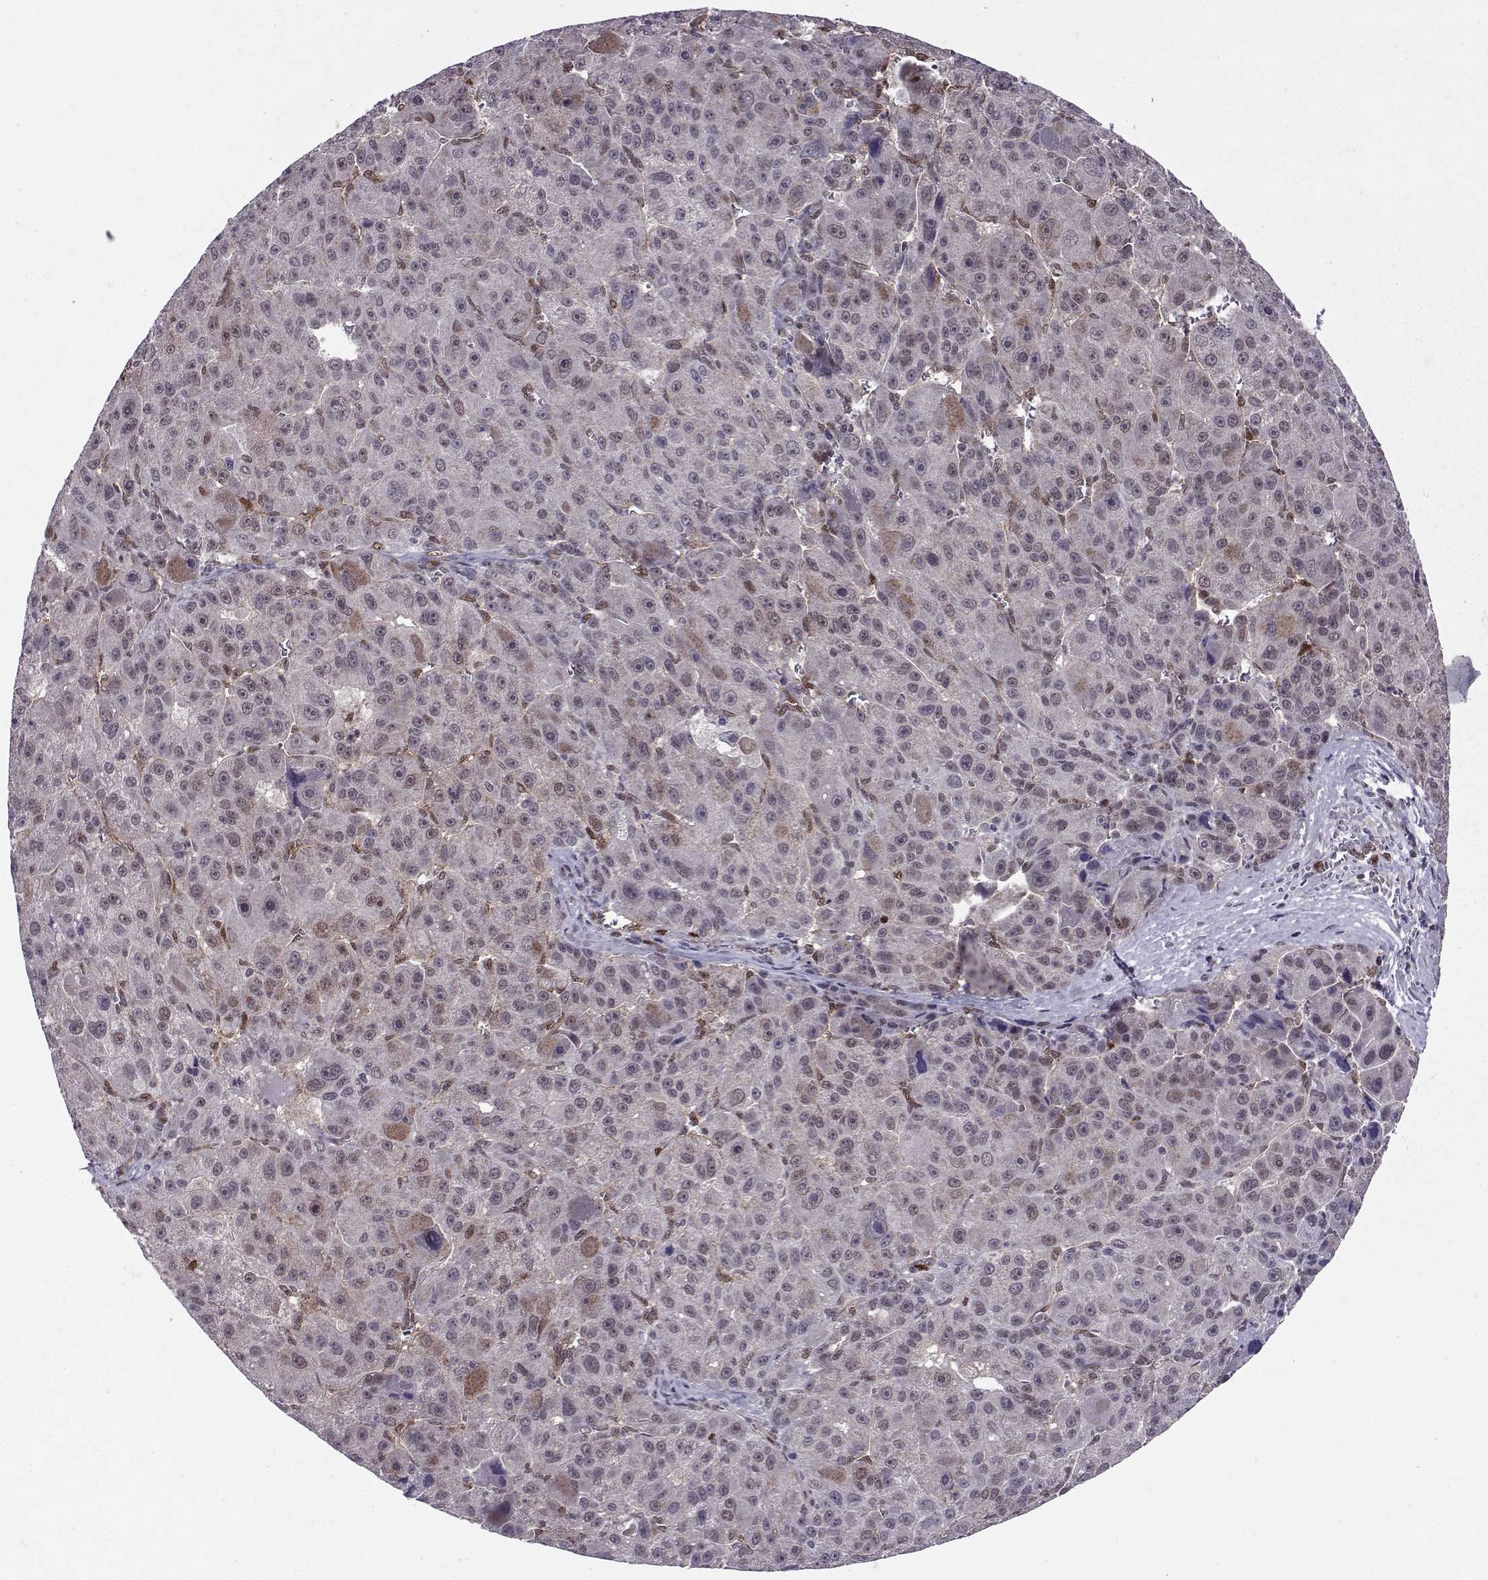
{"staining": {"intensity": "weak", "quantity": "<25%", "location": "cytoplasmic/membranous"}, "tissue": "liver cancer", "cell_type": "Tumor cells", "image_type": "cancer", "snomed": [{"axis": "morphology", "description": "Carcinoma, Hepatocellular, NOS"}, {"axis": "topography", "description": "Liver"}], "caption": "Immunohistochemistry (IHC) photomicrograph of neoplastic tissue: hepatocellular carcinoma (liver) stained with DAB (3,3'-diaminobenzidine) shows no significant protein positivity in tumor cells.", "gene": "CDK4", "patient": {"sex": "male", "age": 76}}